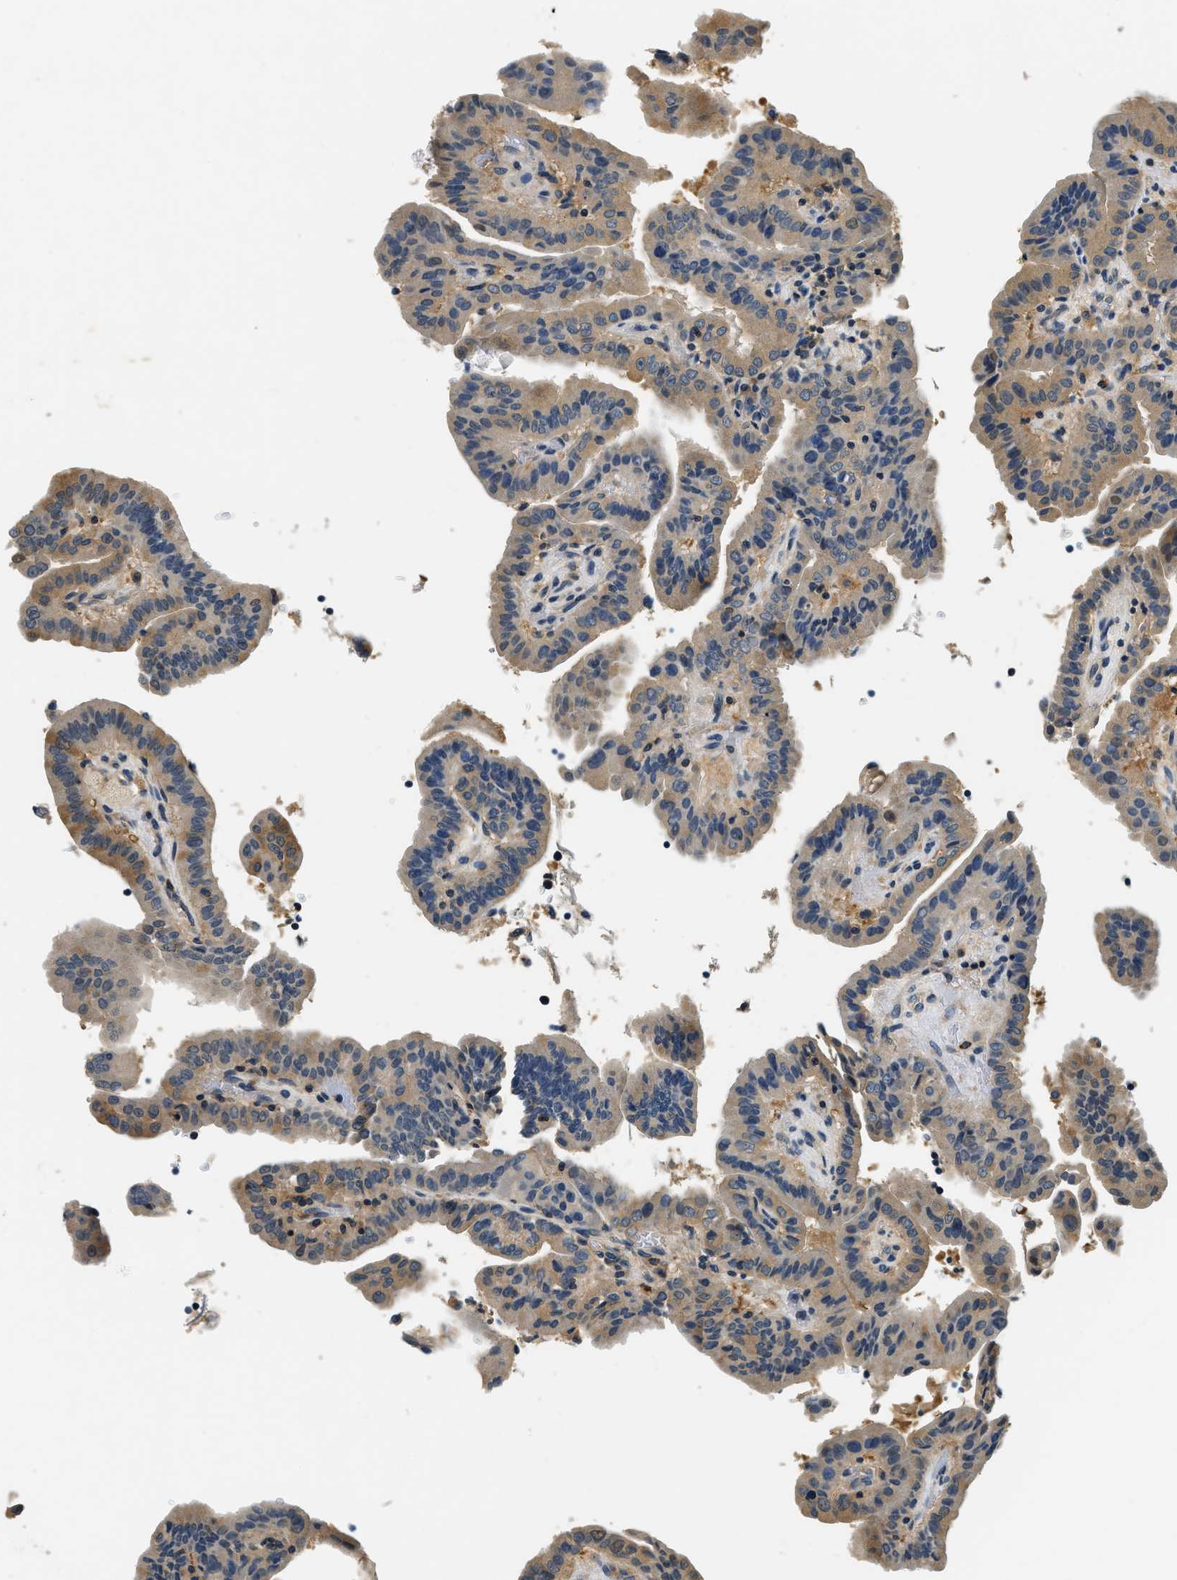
{"staining": {"intensity": "moderate", "quantity": ">75%", "location": "cytoplasmic/membranous"}, "tissue": "thyroid cancer", "cell_type": "Tumor cells", "image_type": "cancer", "snomed": [{"axis": "morphology", "description": "Papillary adenocarcinoma, NOS"}, {"axis": "topography", "description": "Thyroid gland"}], "caption": "Protein staining by IHC demonstrates moderate cytoplasmic/membranous positivity in about >75% of tumor cells in thyroid cancer.", "gene": "RESF1", "patient": {"sex": "male", "age": 33}}